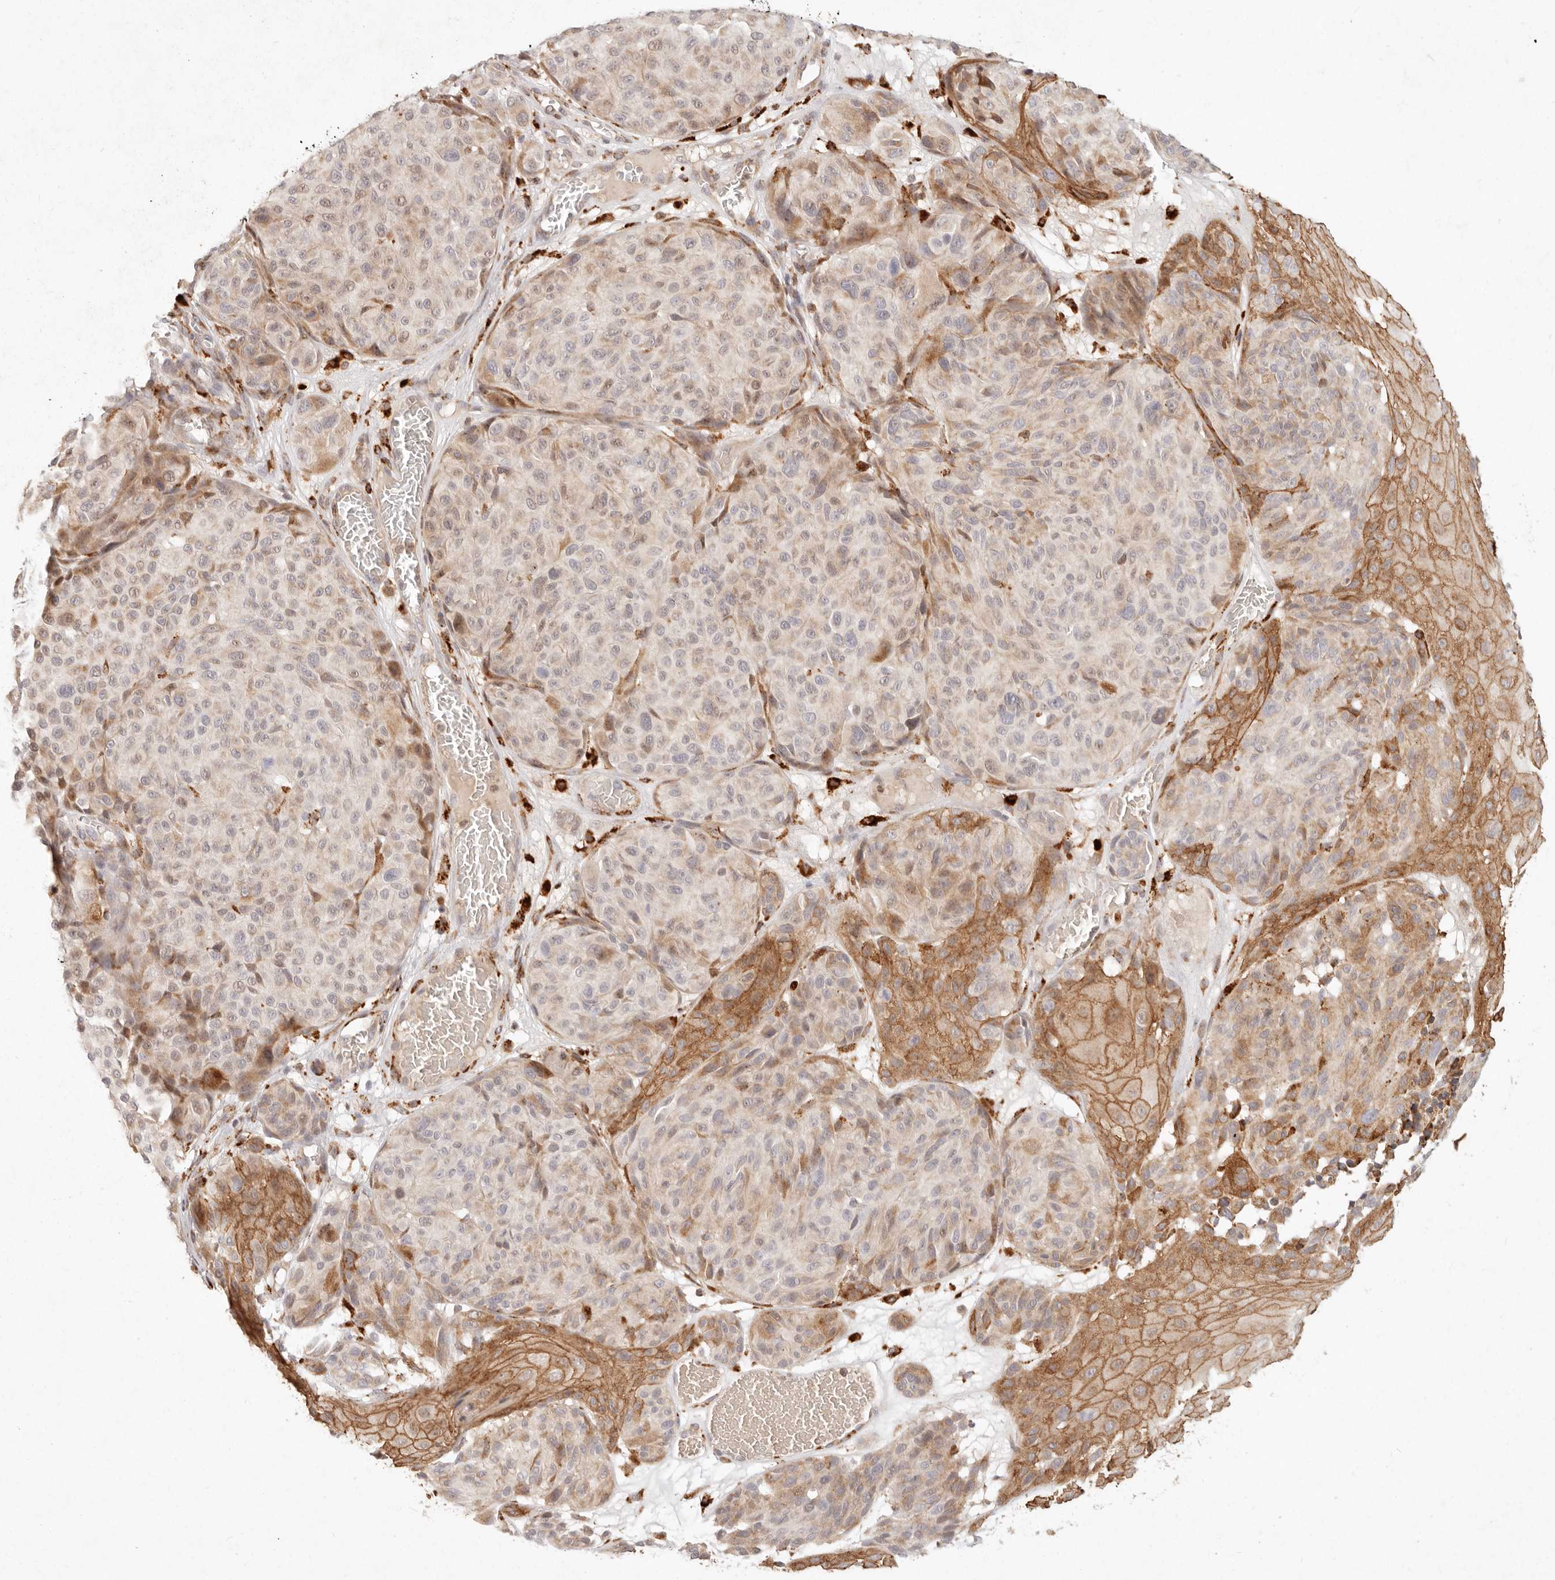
{"staining": {"intensity": "moderate", "quantity": "<25%", "location": "cytoplasmic/membranous"}, "tissue": "melanoma", "cell_type": "Tumor cells", "image_type": "cancer", "snomed": [{"axis": "morphology", "description": "Malignant melanoma, NOS"}, {"axis": "topography", "description": "Skin"}], "caption": "Immunohistochemical staining of human melanoma demonstrates low levels of moderate cytoplasmic/membranous protein staining in approximately <25% of tumor cells. The protein of interest is stained brown, and the nuclei are stained in blue (DAB IHC with brightfield microscopy, high magnification).", "gene": "C1orf127", "patient": {"sex": "male", "age": 83}}